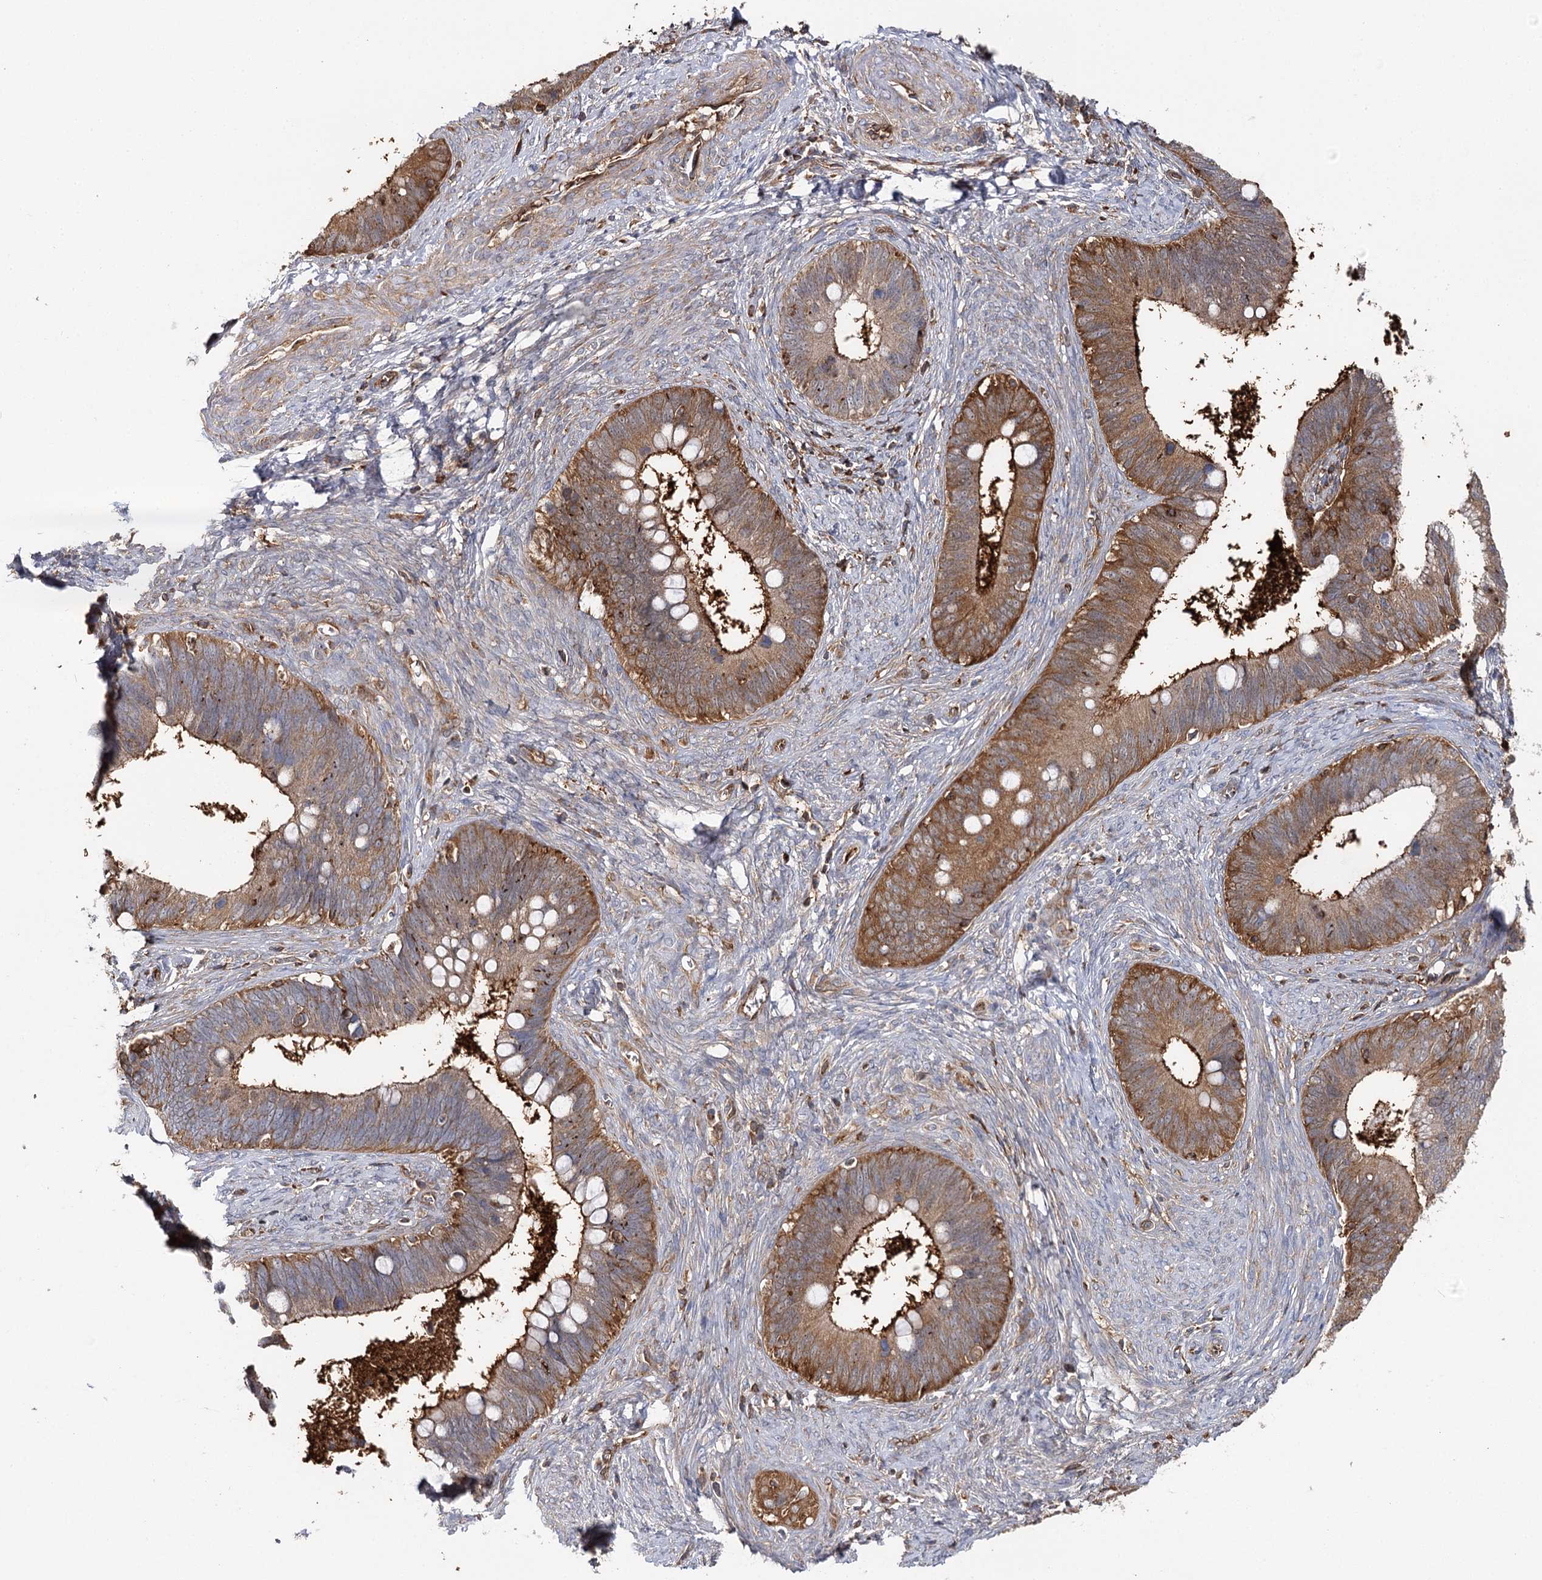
{"staining": {"intensity": "moderate", "quantity": ">75%", "location": "cytoplasmic/membranous"}, "tissue": "cervical cancer", "cell_type": "Tumor cells", "image_type": "cancer", "snomed": [{"axis": "morphology", "description": "Adenocarcinoma, NOS"}, {"axis": "topography", "description": "Cervix"}], "caption": "Cervical cancer was stained to show a protein in brown. There is medium levels of moderate cytoplasmic/membranous positivity in about >75% of tumor cells.", "gene": "SEC24B", "patient": {"sex": "female", "age": 42}}